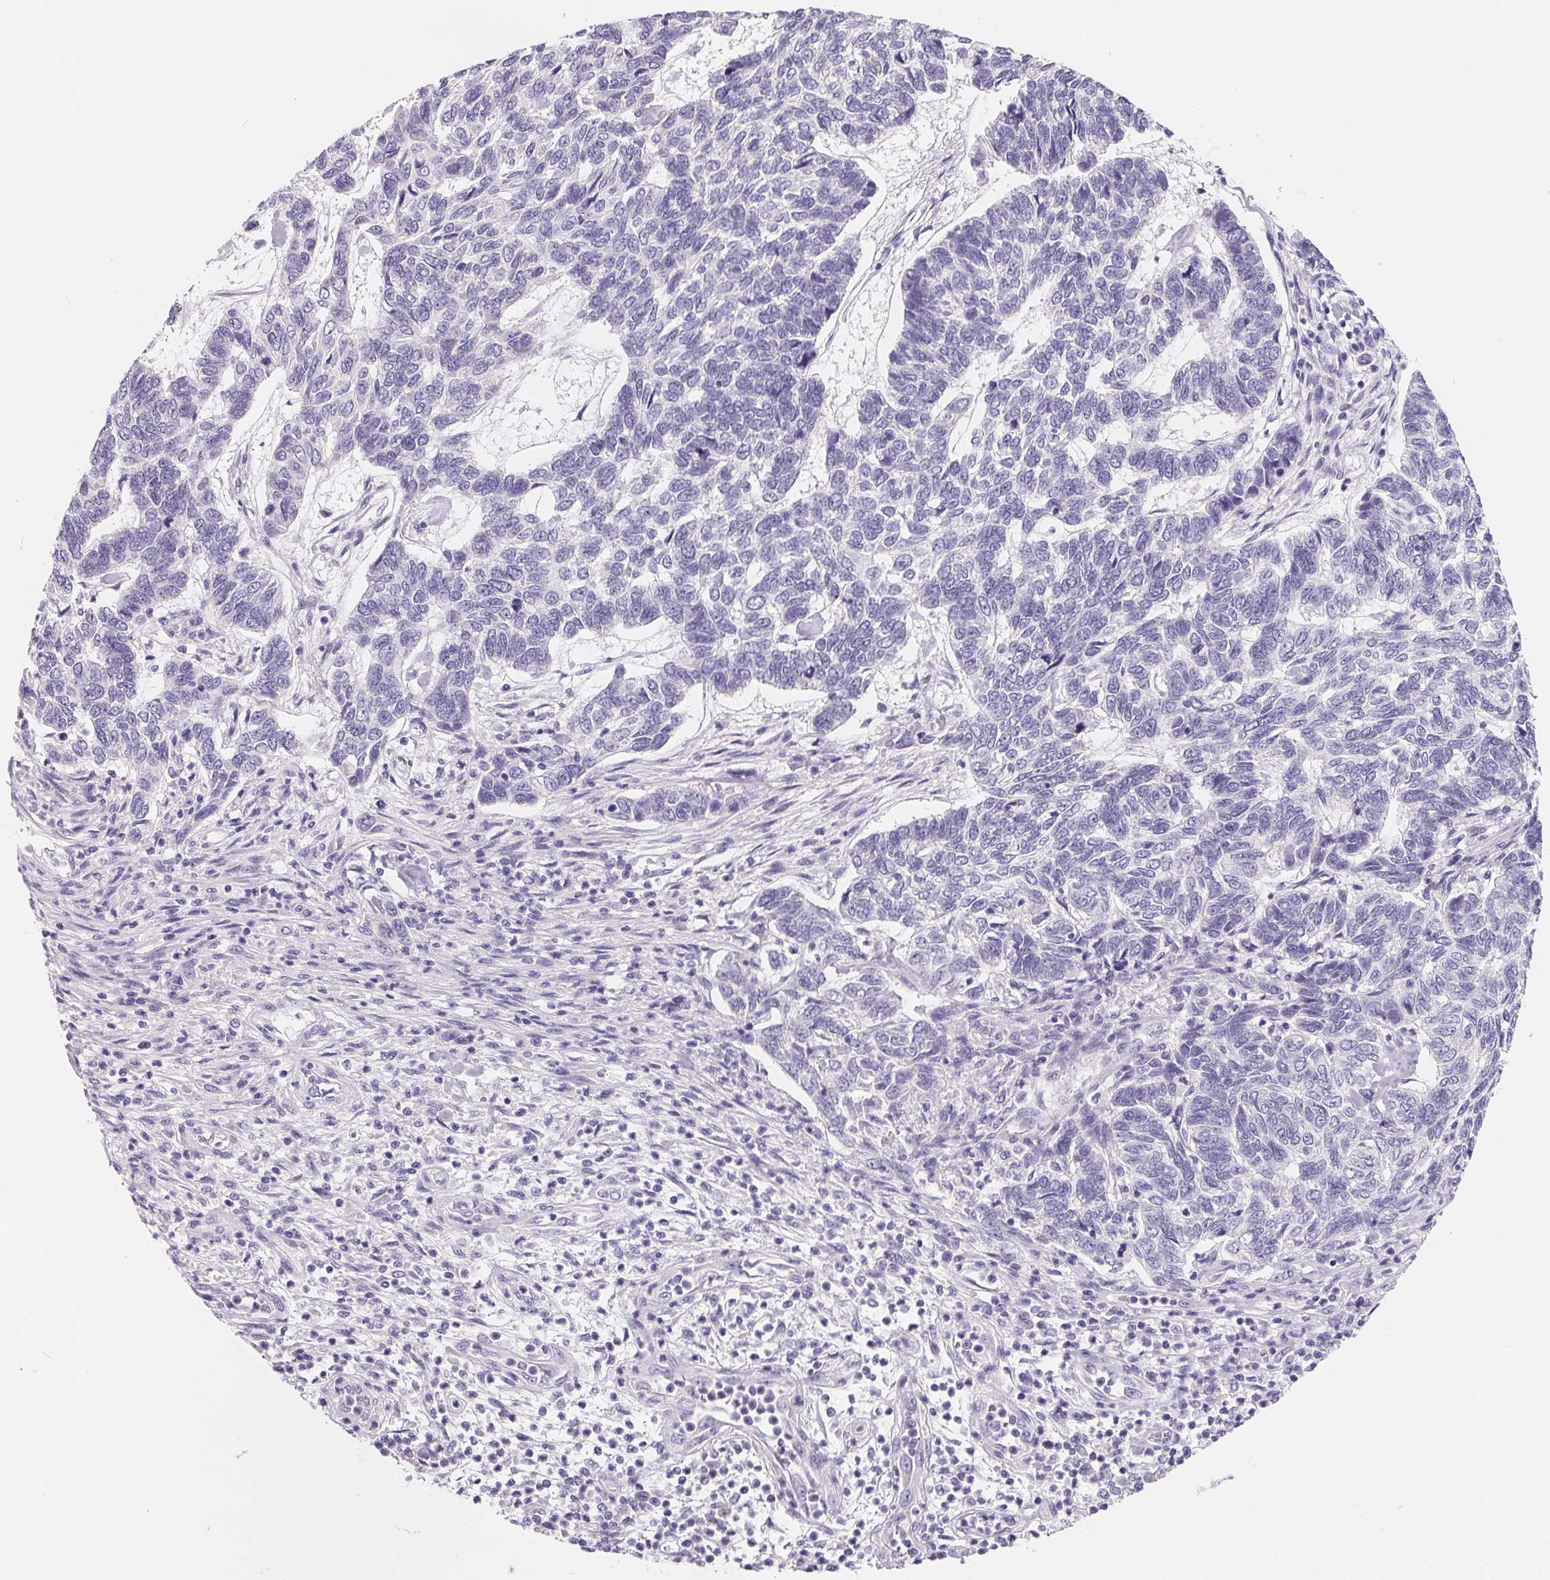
{"staining": {"intensity": "negative", "quantity": "none", "location": "none"}, "tissue": "skin cancer", "cell_type": "Tumor cells", "image_type": "cancer", "snomed": [{"axis": "morphology", "description": "Basal cell carcinoma"}, {"axis": "topography", "description": "Skin"}], "caption": "Immunohistochemistry of skin cancer shows no positivity in tumor cells.", "gene": "FDX1", "patient": {"sex": "female", "age": 65}}